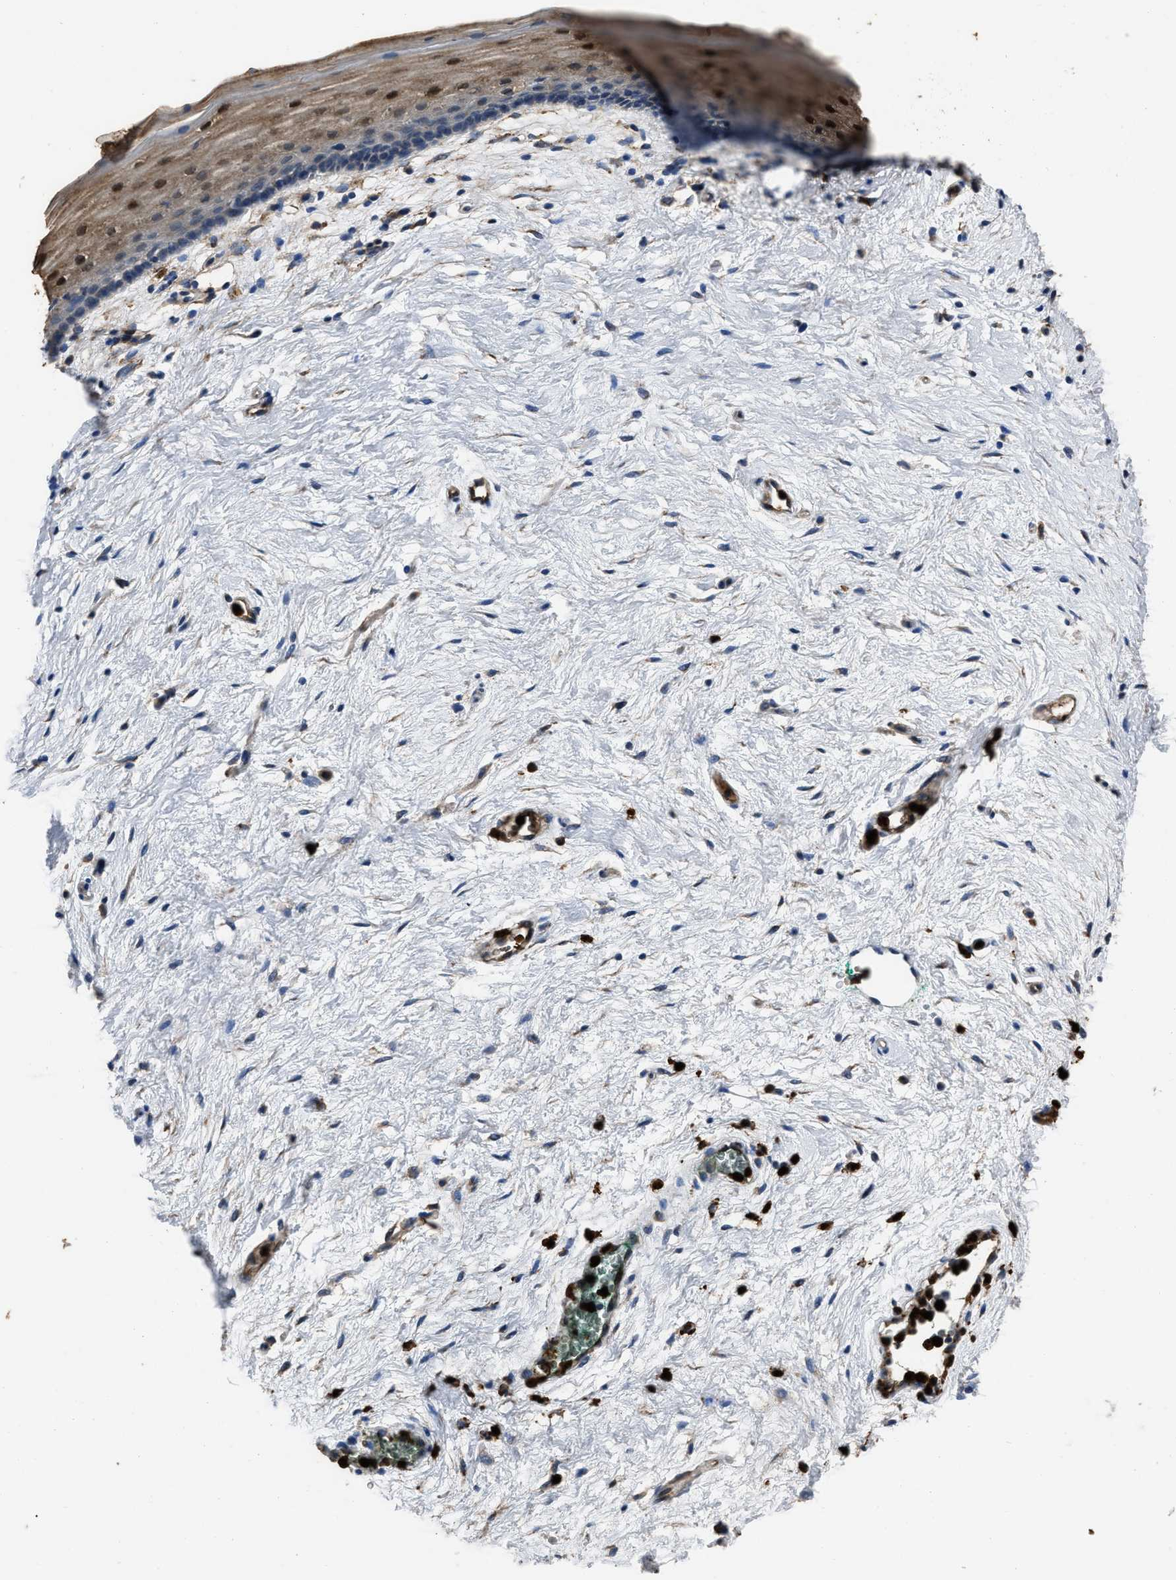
{"staining": {"intensity": "moderate", "quantity": ">75%", "location": "cytoplasmic/membranous,nuclear"}, "tissue": "vagina", "cell_type": "Squamous epithelial cells", "image_type": "normal", "snomed": [{"axis": "morphology", "description": "Normal tissue, NOS"}, {"axis": "topography", "description": "Vagina"}], "caption": "Approximately >75% of squamous epithelial cells in unremarkable human vagina demonstrate moderate cytoplasmic/membranous,nuclear protein expression as visualized by brown immunohistochemical staining.", "gene": "ANGPT1", "patient": {"sex": "female", "age": 44}}